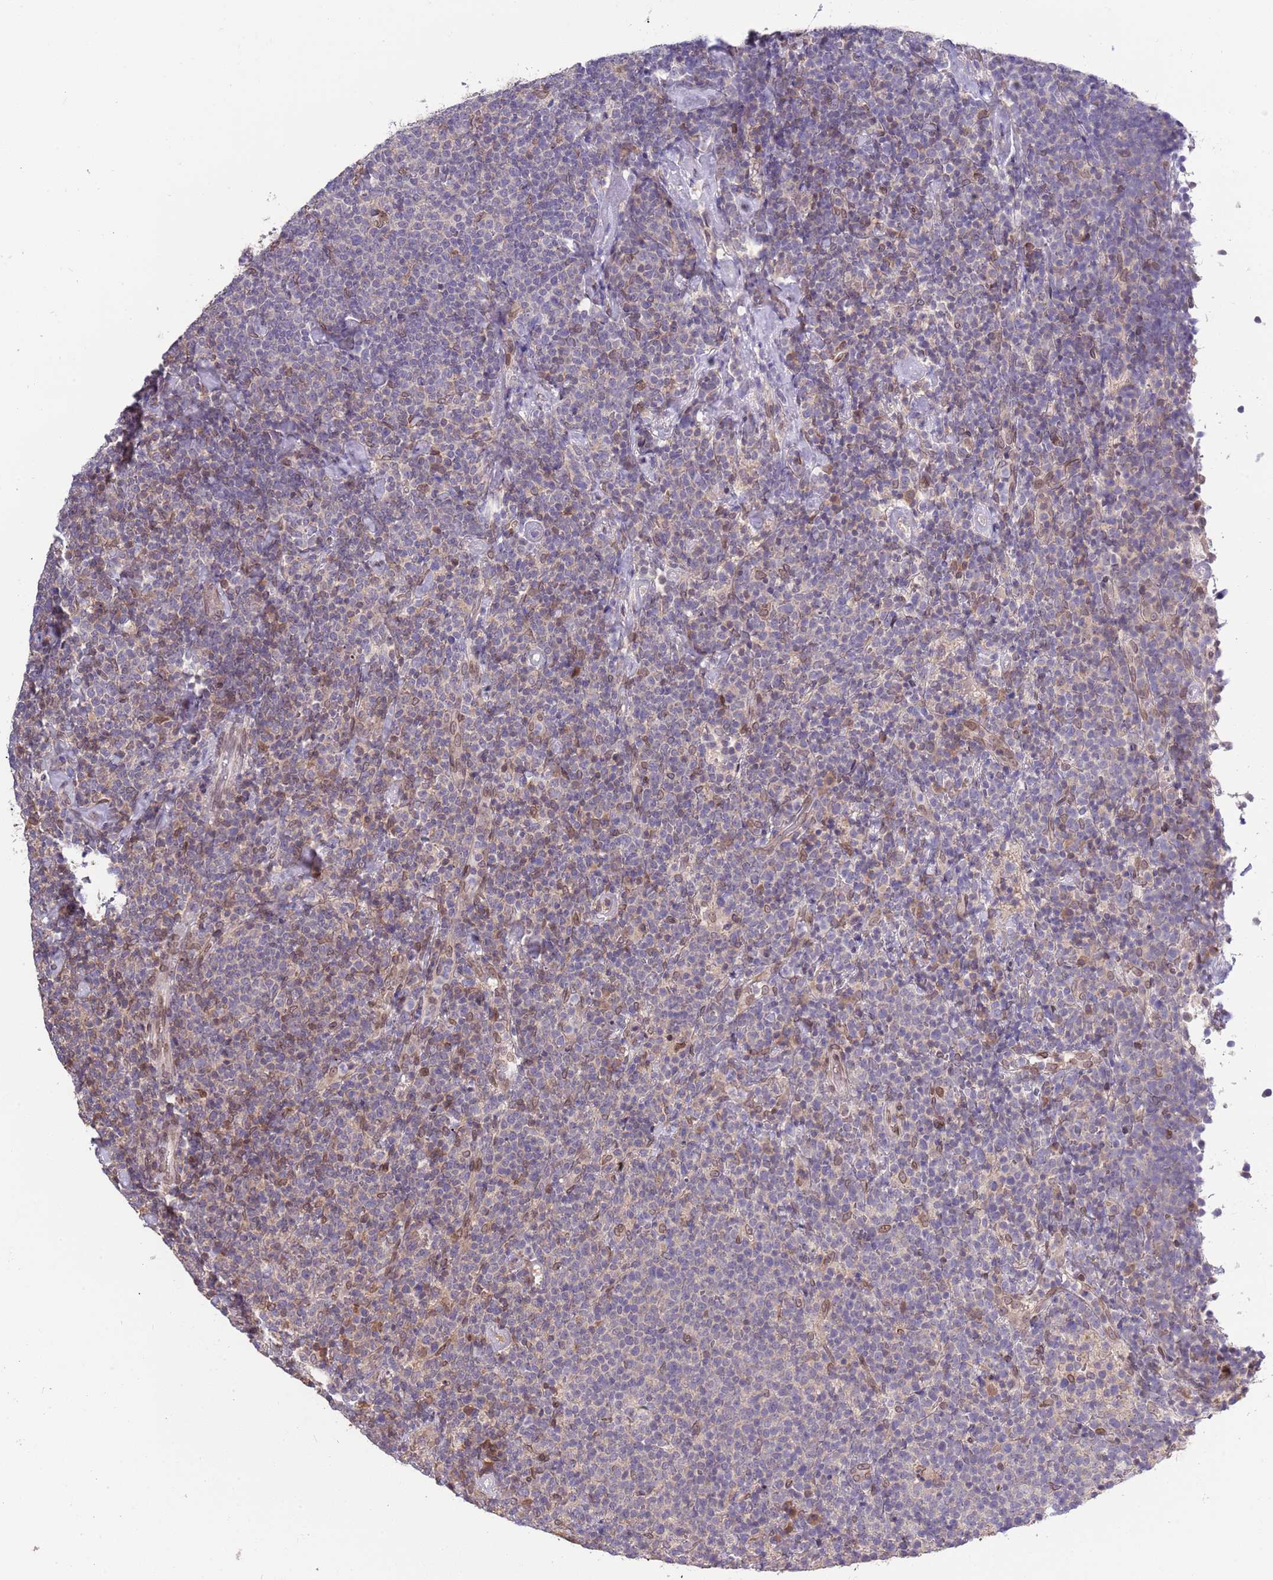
{"staining": {"intensity": "negative", "quantity": "none", "location": "none"}, "tissue": "lymphoma", "cell_type": "Tumor cells", "image_type": "cancer", "snomed": [{"axis": "morphology", "description": "Malignant lymphoma, non-Hodgkin's type, High grade"}, {"axis": "topography", "description": "Lymph node"}], "caption": "An immunohistochemistry (IHC) image of lymphoma is shown. There is no staining in tumor cells of lymphoma.", "gene": "ZNF665", "patient": {"sex": "male", "age": 61}}